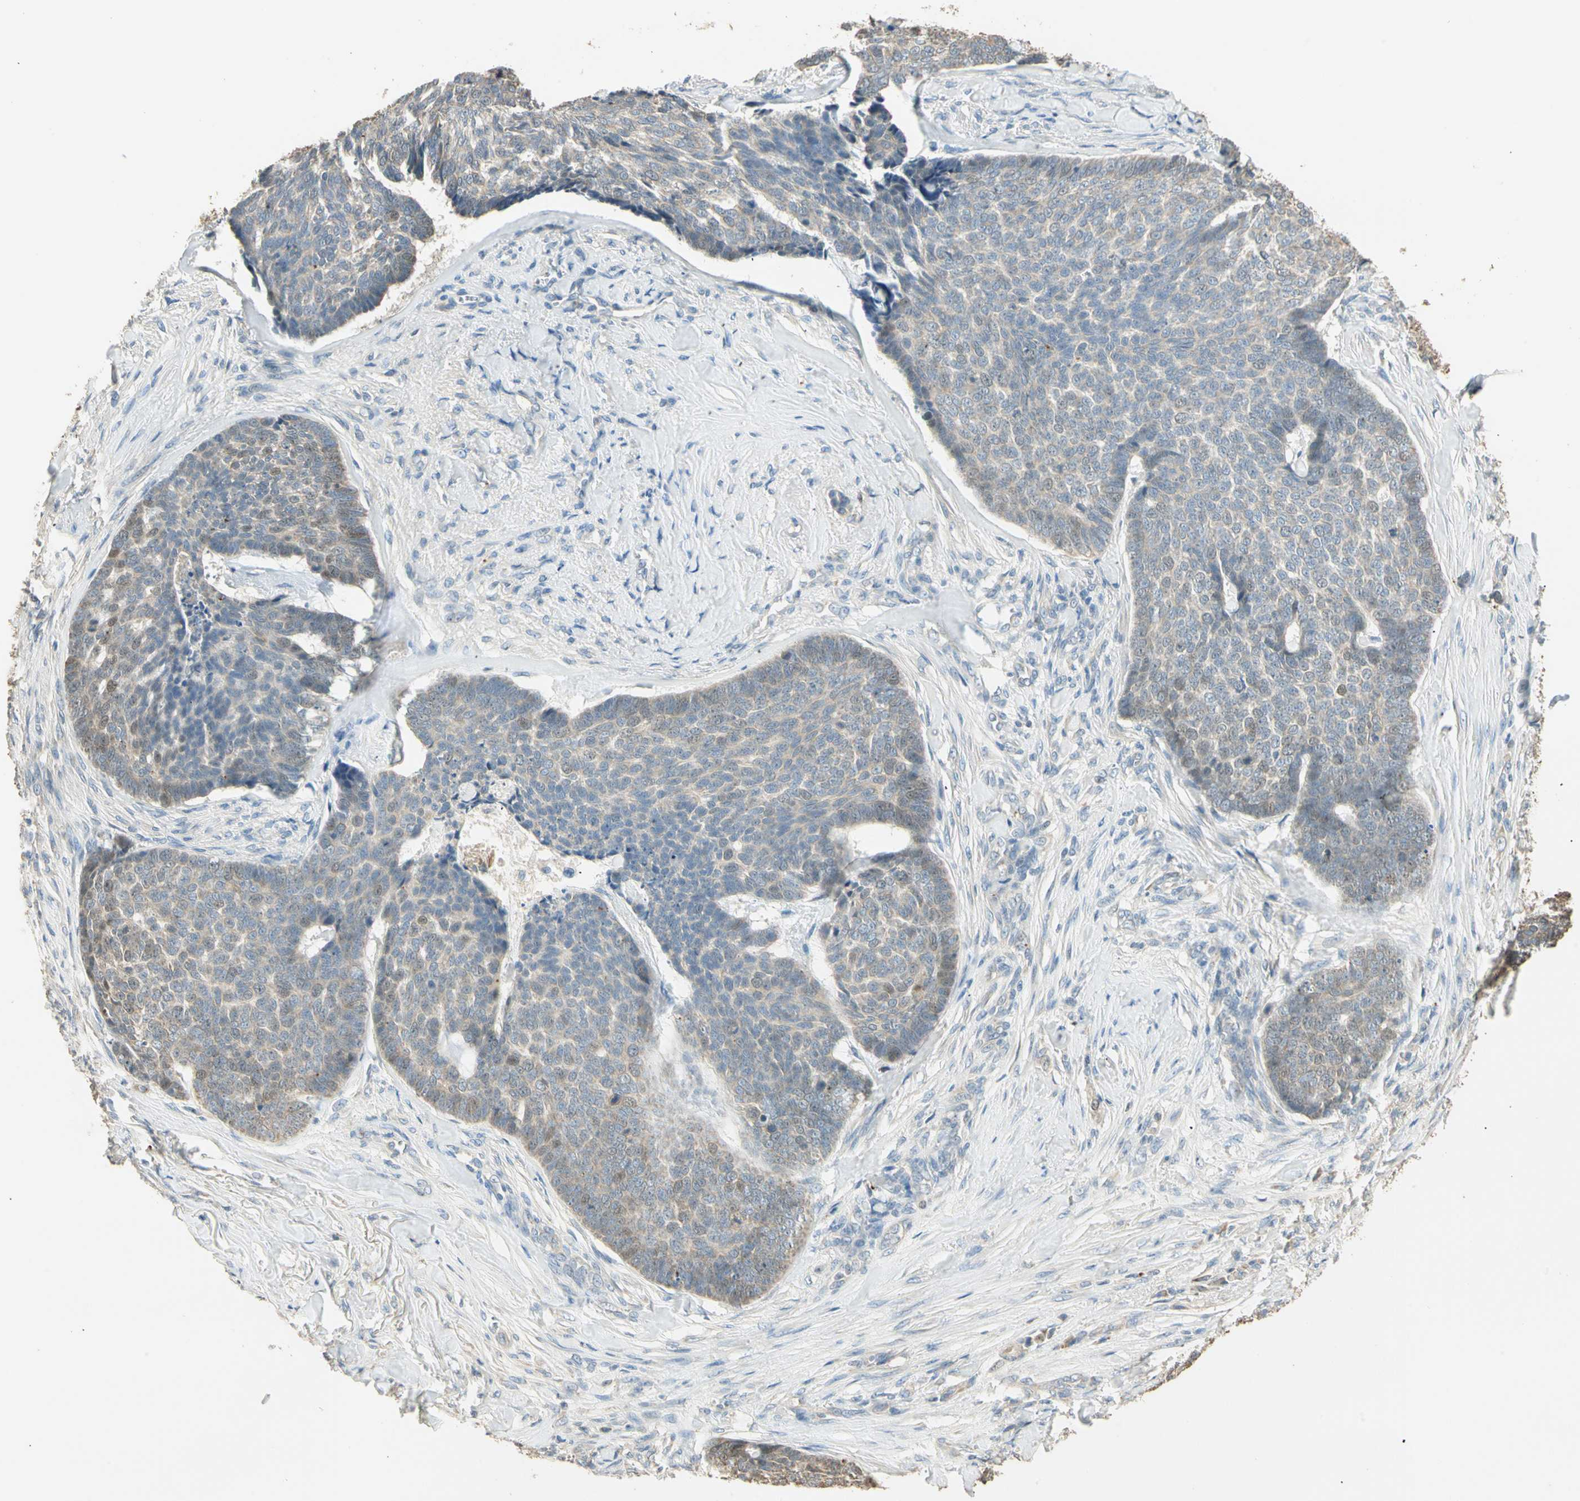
{"staining": {"intensity": "weak", "quantity": "<25%", "location": "nuclear"}, "tissue": "skin cancer", "cell_type": "Tumor cells", "image_type": "cancer", "snomed": [{"axis": "morphology", "description": "Basal cell carcinoma"}, {"axis": "topography", "description": "Skin"}], "caption": "Tumor cells show no significant positivity in skin basal cell carcinoma.", "gene": "RAD18", "patient": {"sex": "male", "age": 84}}